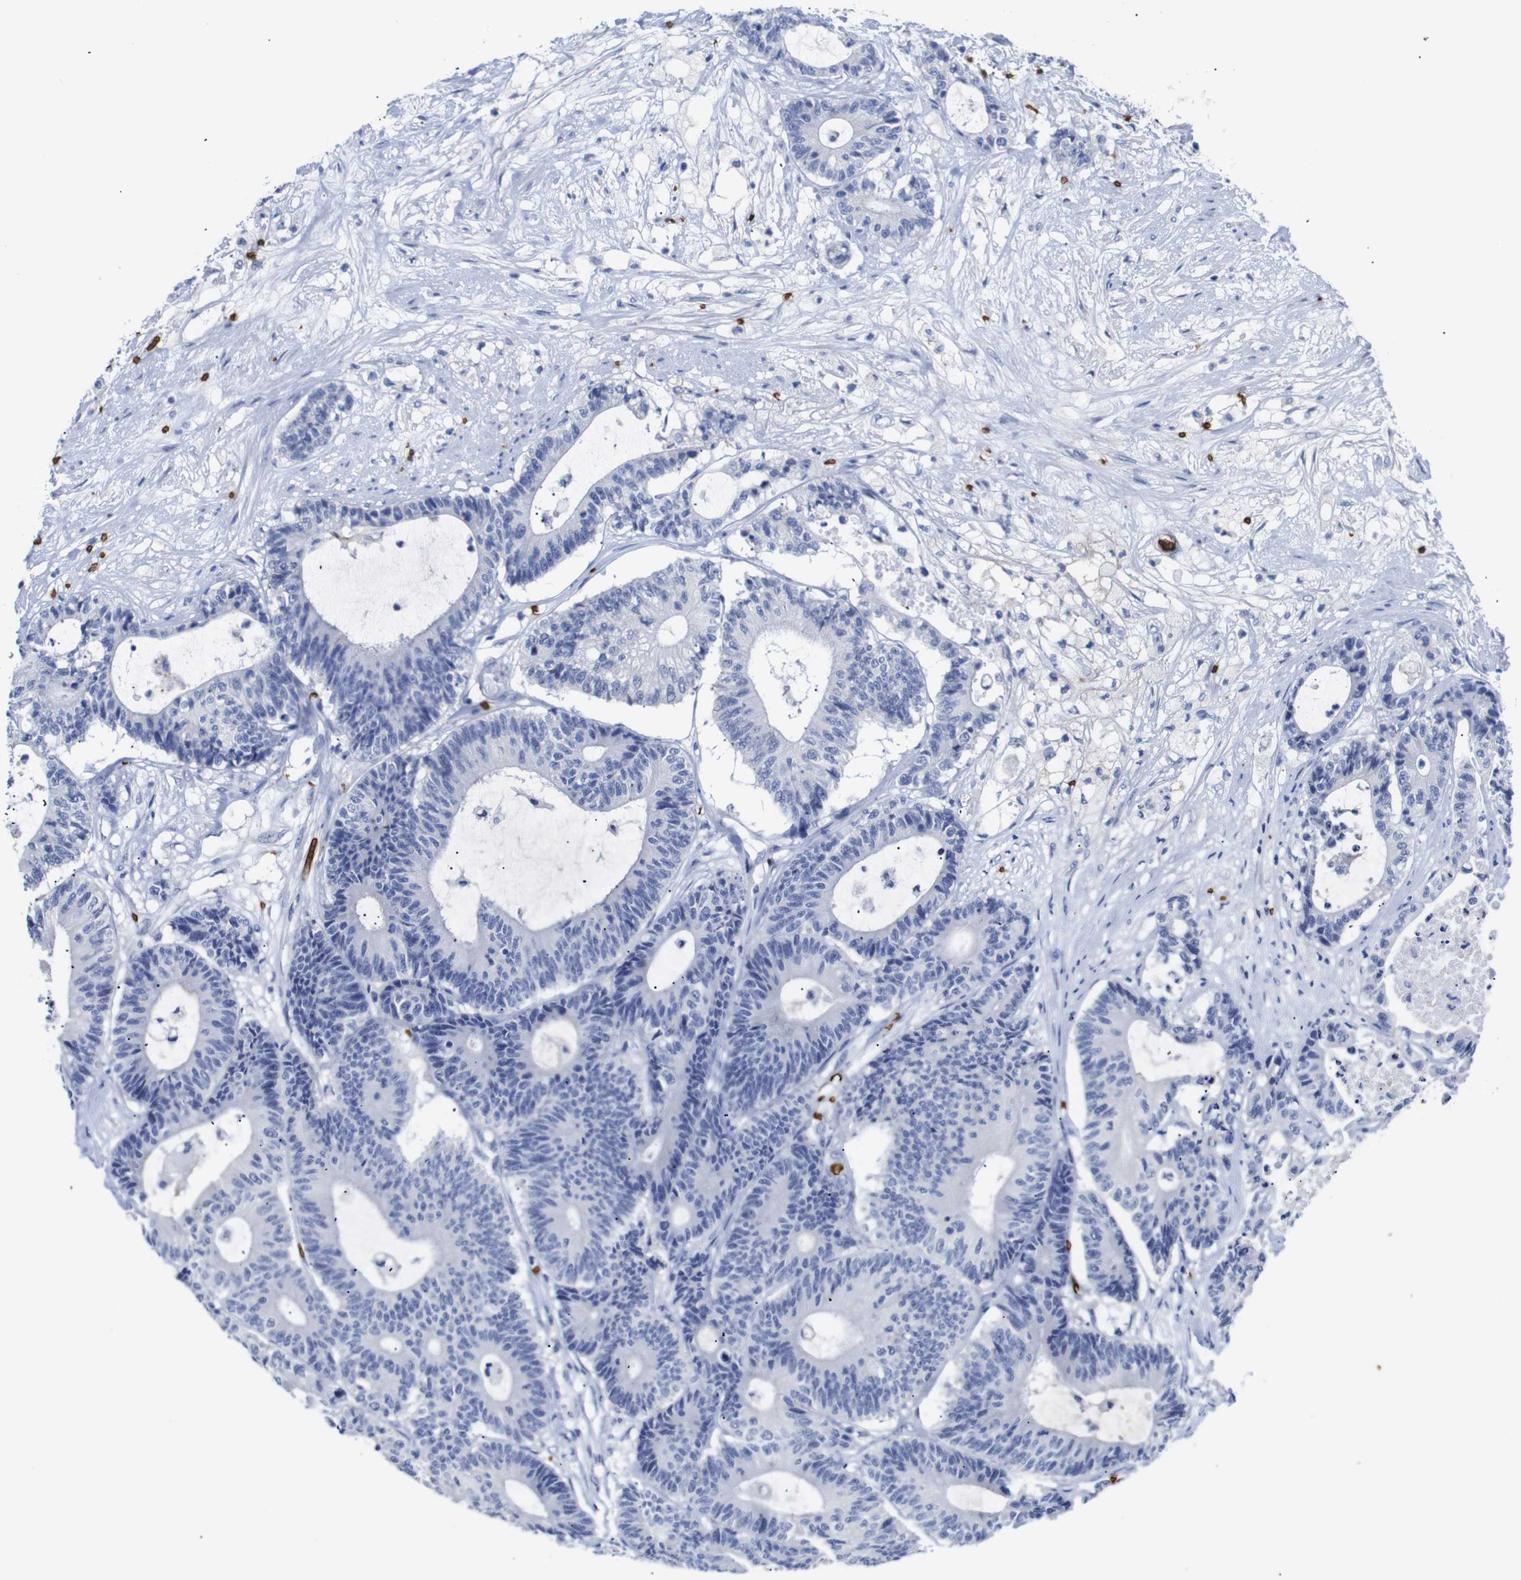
{"staining": {"intensity": "negative", "quantity": "none", "location": "none"}, "tissue": "colorectal cancer", "cell_type": "Tumor cells", "image_type": "cancer", "snomed": [{"axis": "morphology", "description": "Adenocarcinoma, NOS"}, {"axis": "topography", "description": "Colon"}], "caption": "This is a micrograph of IHC staining of adenocarcinoma (colorectal), which shows no expression in tumor cells.", "gene": "S1PR2", "patient": {"sex": "female", "age": 84}}